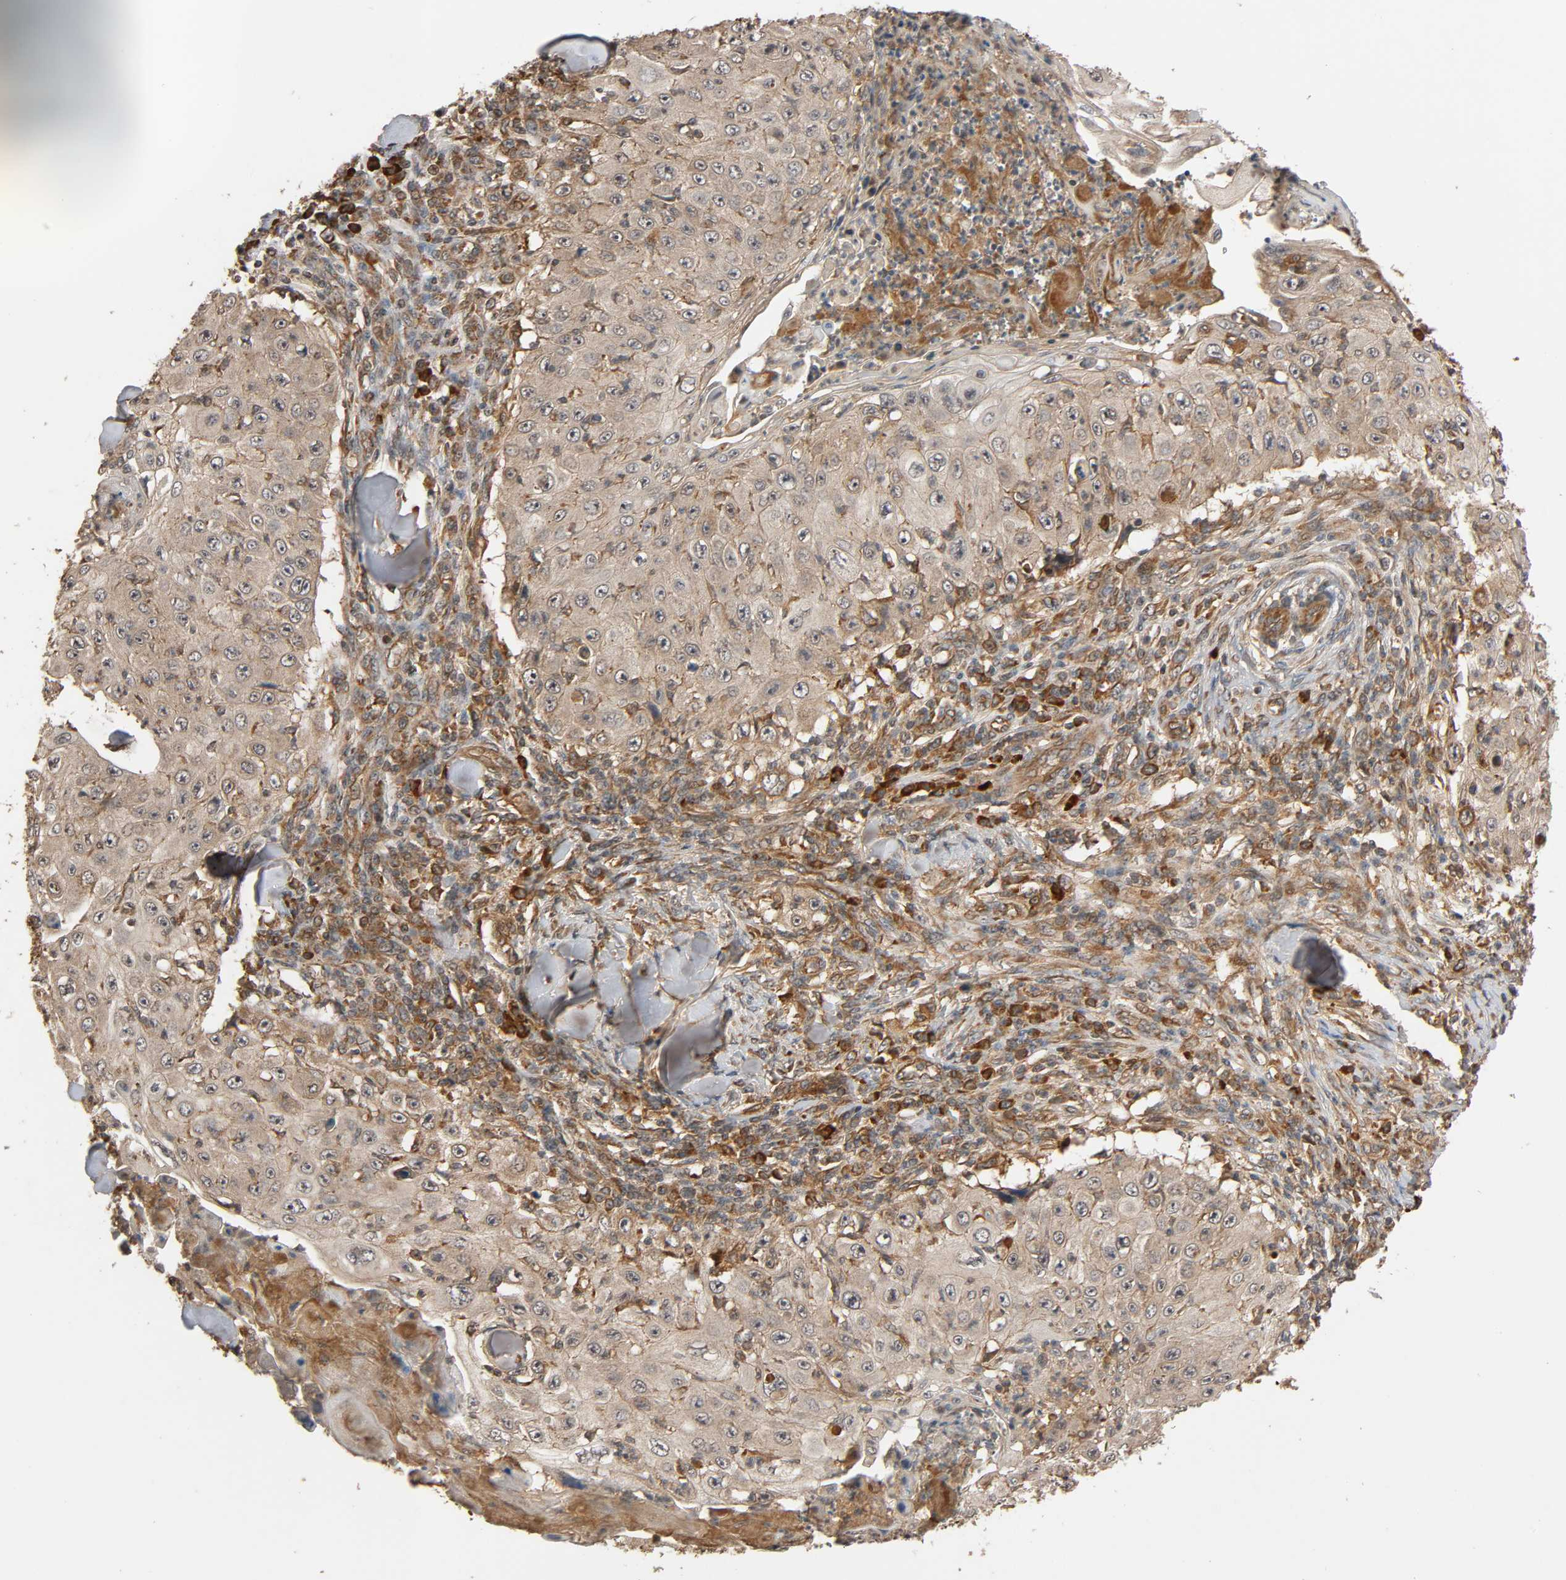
{"staining": {"intensity": "moderate", "quantity": ">75%", "location": "cytoplasmic/membranous"}, "tissue": "skin cancer", "cell_type": "Tumor cells", "image_type": "cancer", "snomed": [{"axis": "morphology", "description": "Squamous cell carcinoma, NOS"}, {"axis": "topography", "description": "Skin"}], "caption": "Immunohistochemistry (IHC) of human skin cancer reveals medium levels of moderate cytoplasmic/membranous staining in approximately >75% of tumor cells. The protein is stained brown, and the nuclei are stained in blue (DAB IHC with brightfield microscopy, high magnification).", "gene": "MAP3K8", "patient": {"sex": "male", "age": 86}}